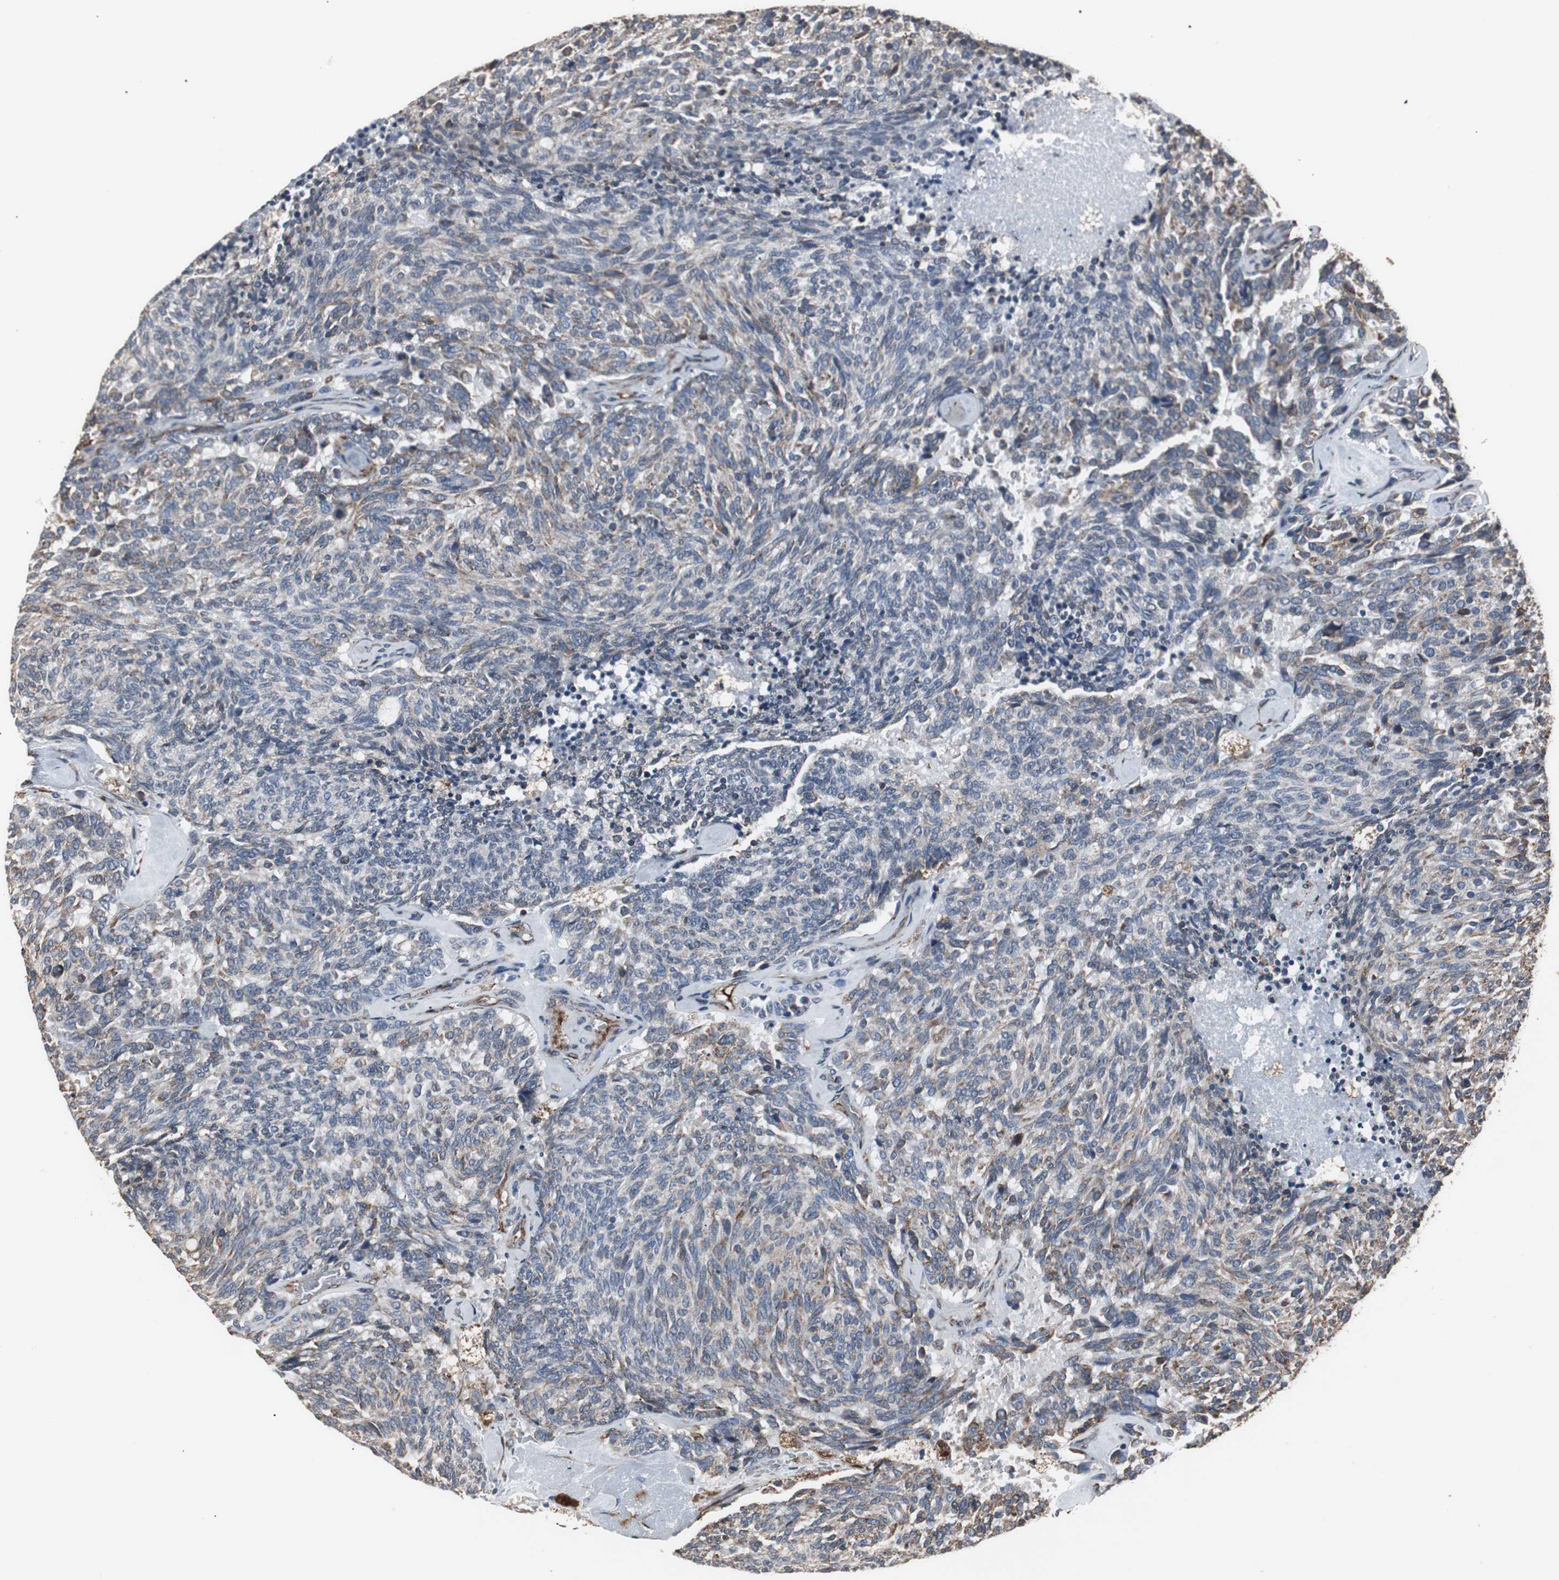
{"staining": {"intensity": "moderate", "quantity": ">75%", "location": "cytoplasmic/membranous"}, "tissue": "carcinoid", "cell_type": "Tumor cells", "image_type": "cancer", "snomed": [{"axis": "morphology", "description": "Carcinoid, malignant, NOS"}, {"axis": "topography", "description": "Pancreas"}], "caption": "Carcinoid (malignant) tissue displays moderate cytoplasmic/membranous positivity in about >75% of tumor cells (Brightfield microscopy of DAB IHC at high magnification).", "gene": "CALU", "patient": {"sex": "female", "age": 54}}